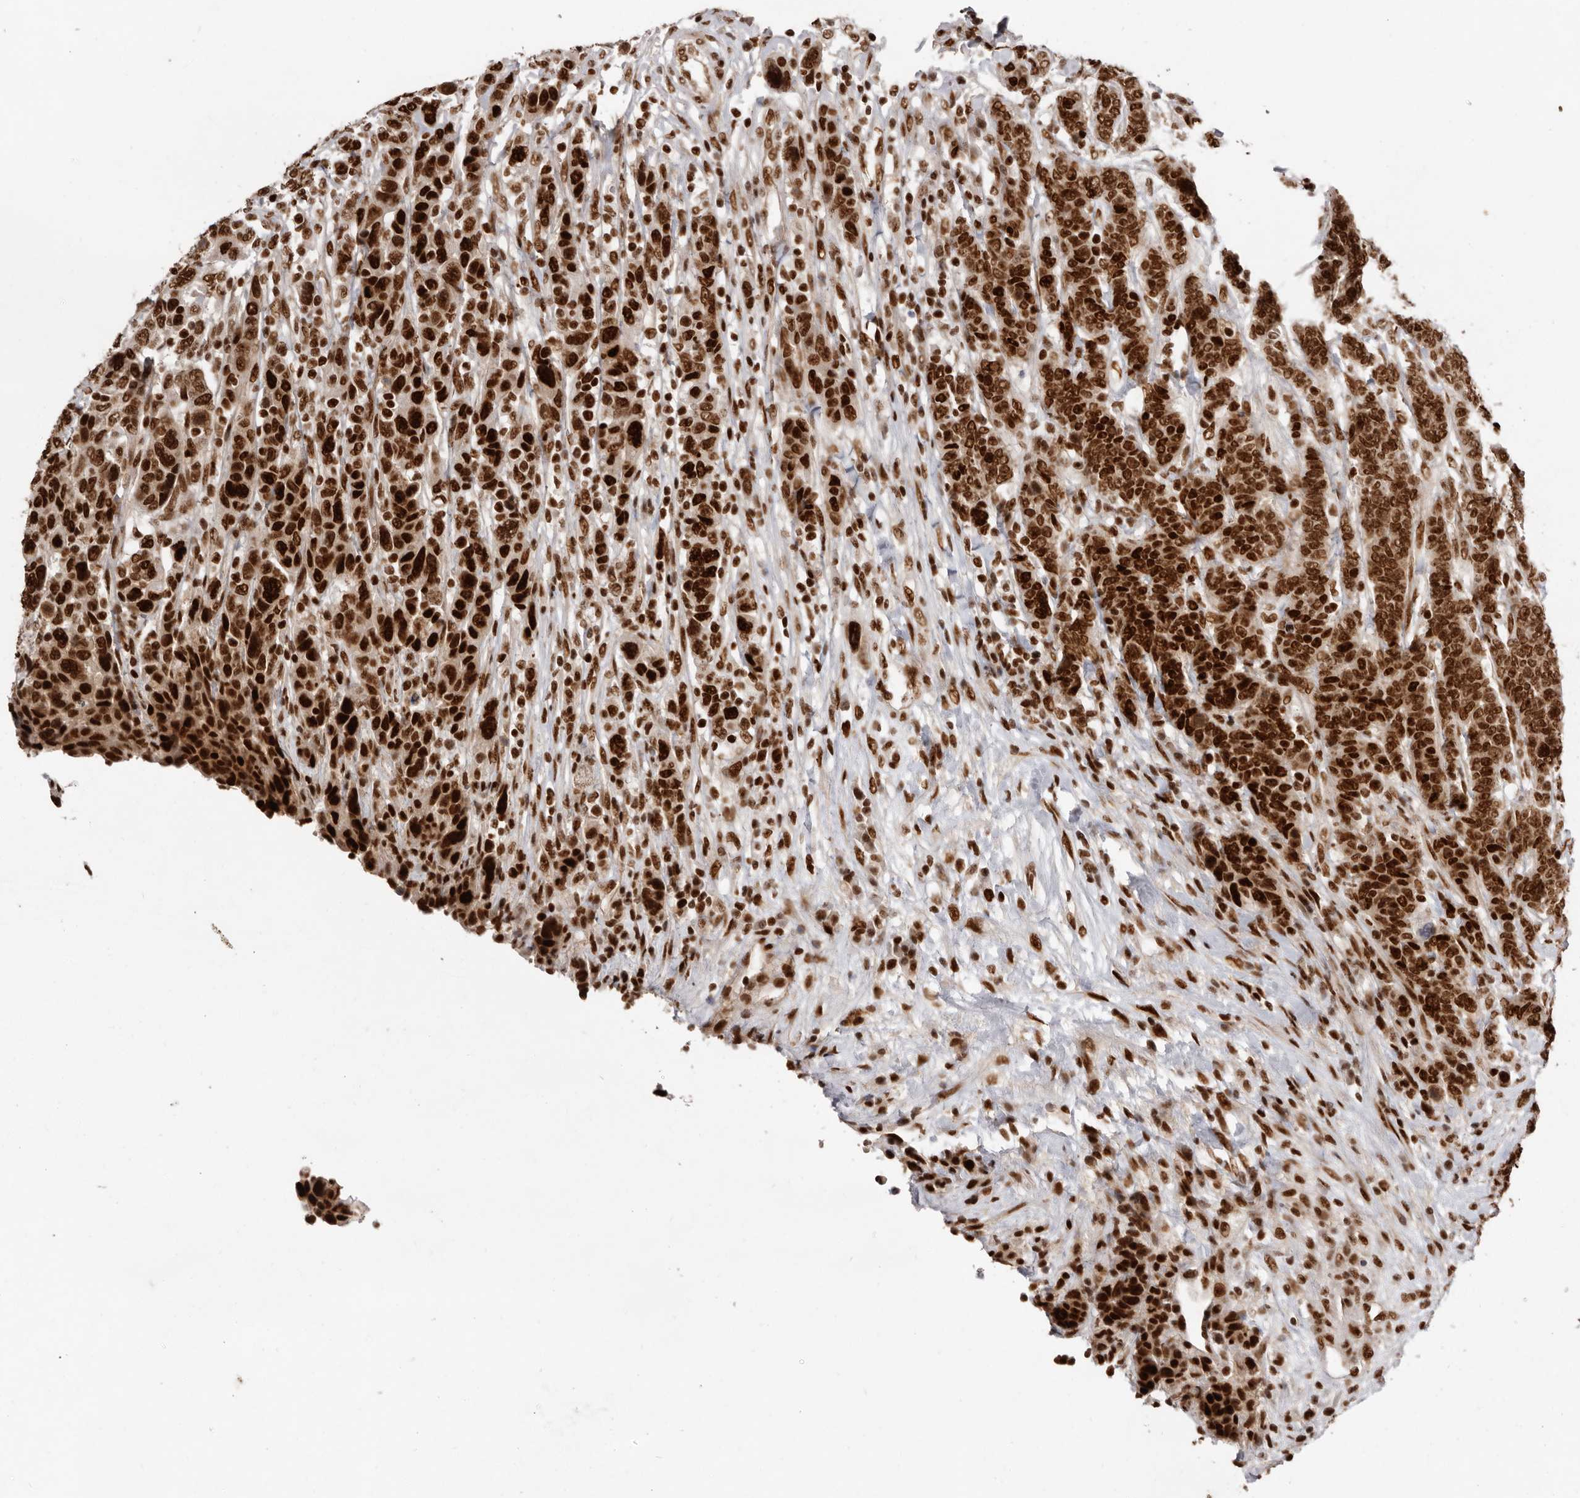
{"staining": {"intensity": "strong", "quantity": ">75%", "location": "nuclear"}, "tissue": "breast cancer", "cell_type": "Tumor cells", "image_type": "cancer", "snomed": [{"axis": "morphology", "description": "Duct carcinoma"}, {"axis": "topography", "description": "Breast"}], "caption": "Breast cancer stained with a brown dye exhibits strong nuclear positive staining in about >75% of tumor cells.", "gene": "CHTOP", "patient": {"sex": "female", "age": 37}}